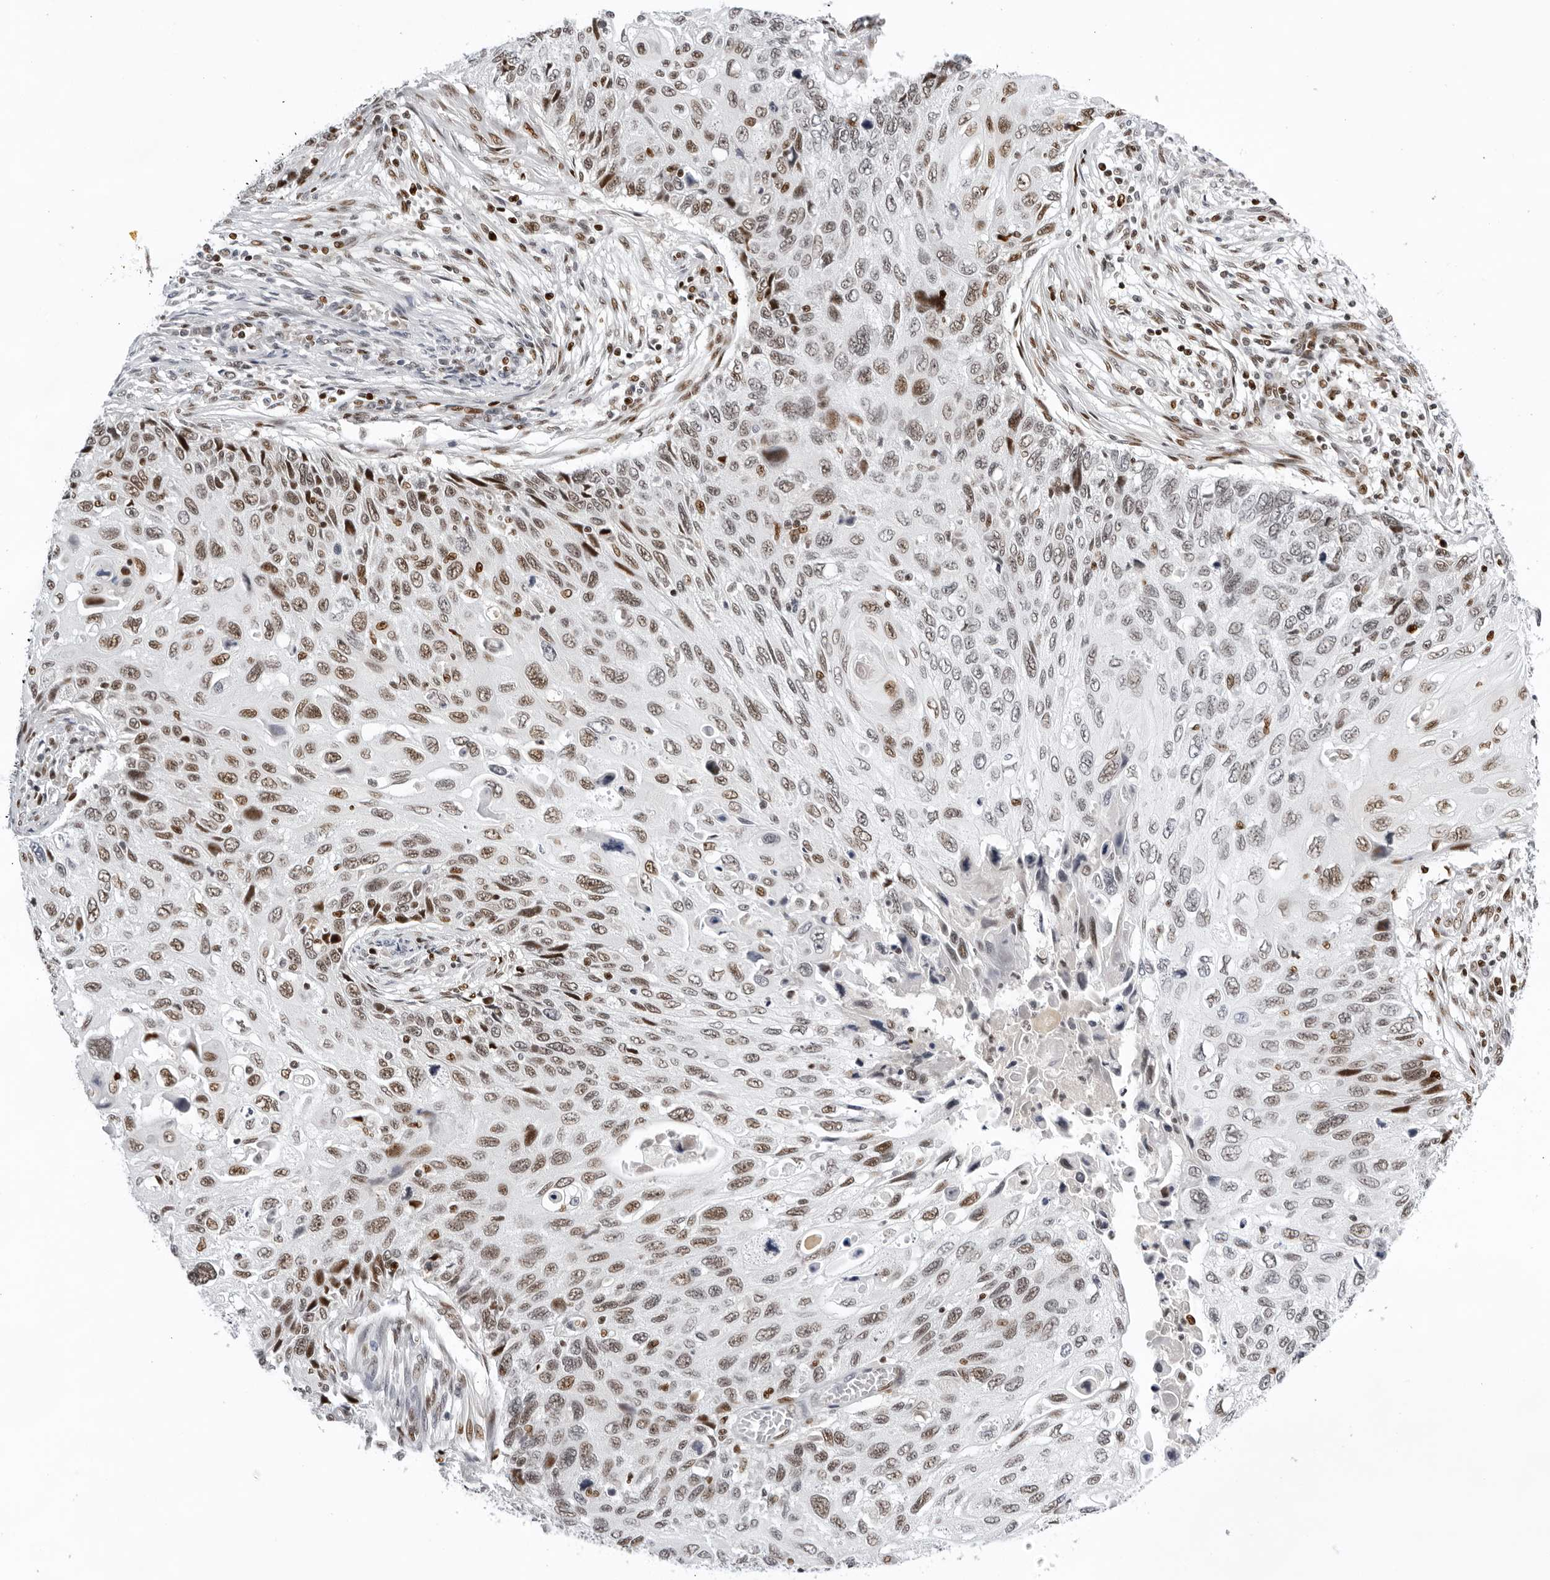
{"staining": {"intensity": "moderate", "quantity": "25%-75%", "location": "nuclear"}, "tissue": "cervical cancer", "cell_type": "Tumor cells", "image_type": "cancer", "snomed": [{"axis": "morphology", "description": "Squamous cell carcinoma, NOS"}, {"axis": "topography", "description": "Cervix"}], "caption": "IHC of squamous cell carcinoma (cervical) demonstrates medium levels of moderate nuclear expression in approximately 25%-75% of tumor cells. (DAB IHC, brown staining for protein, blue staining for nuclei).", "gene": "OGG1", "patient": {"sex": "female", "age": 70}}